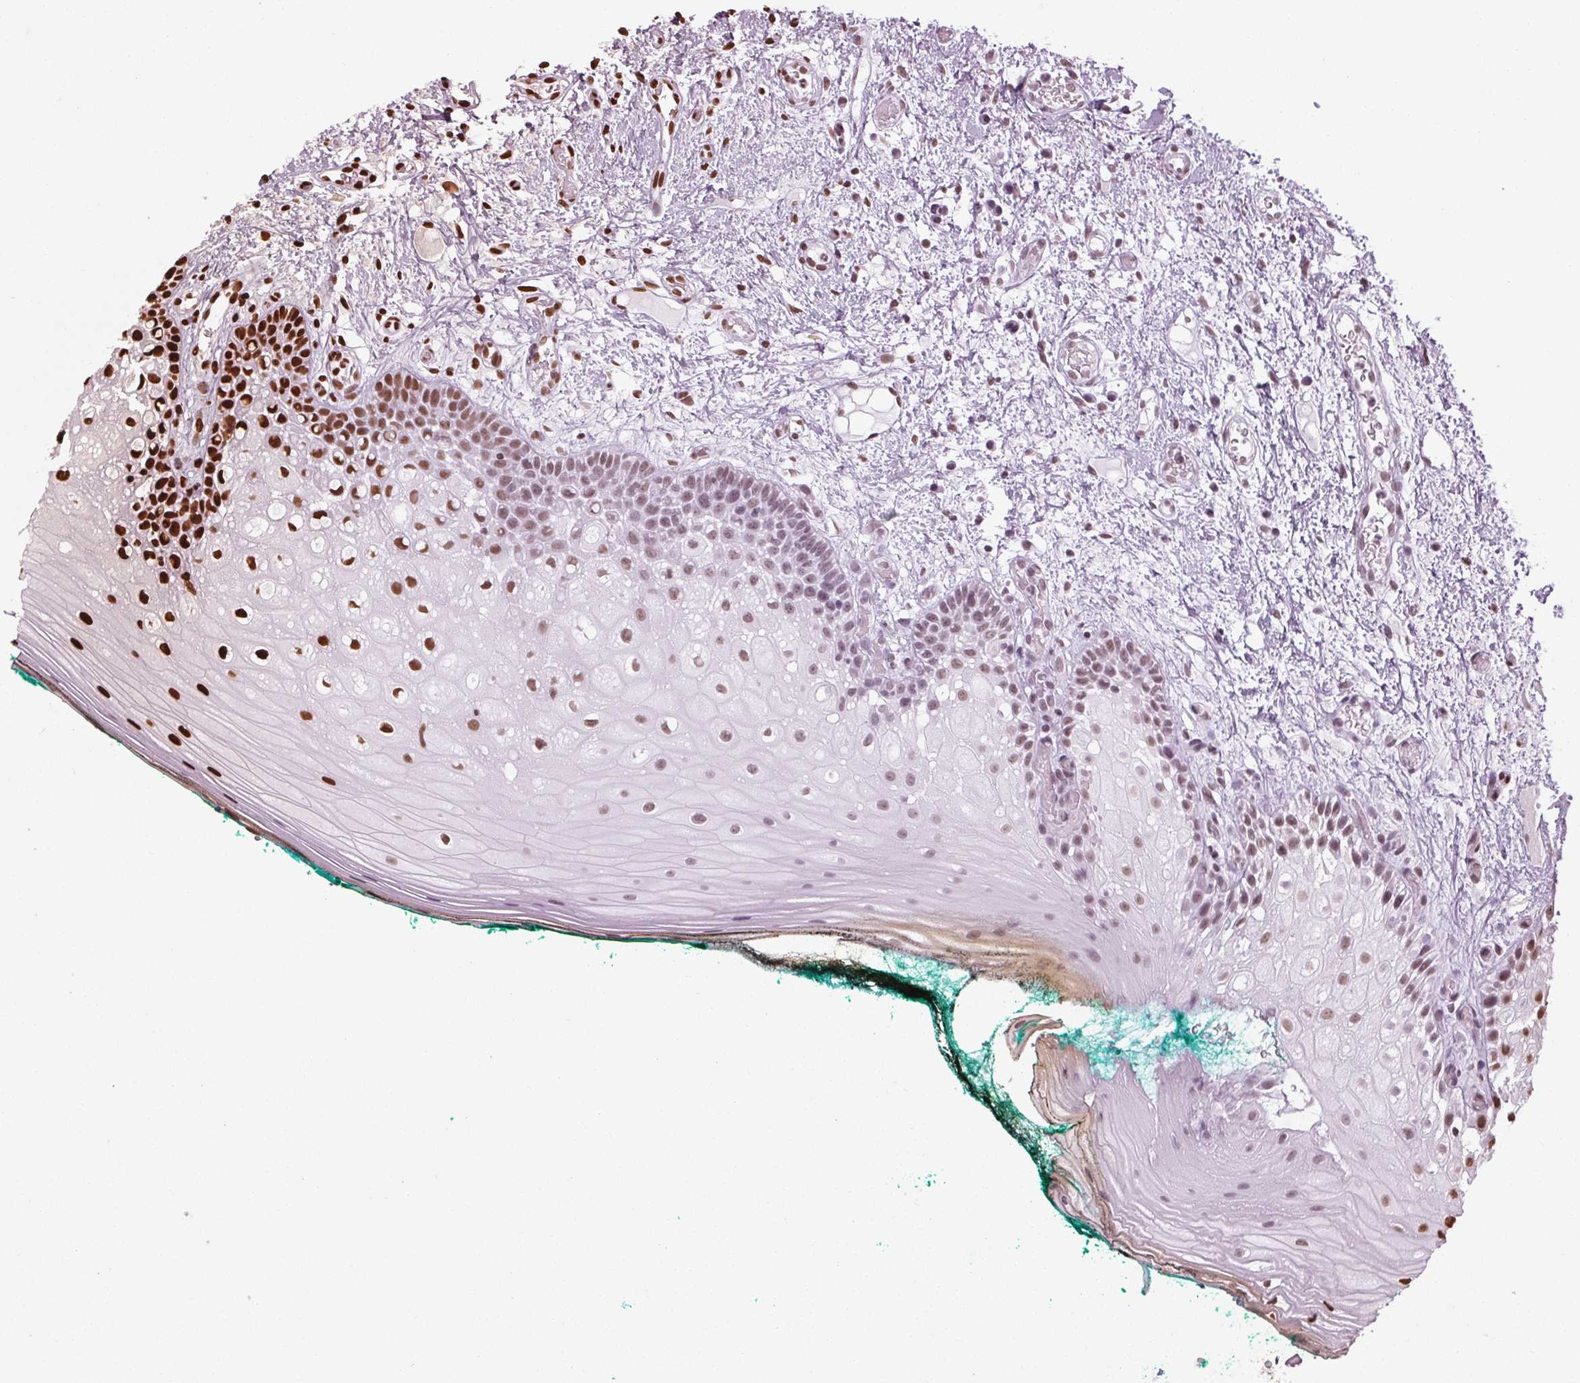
{"staining": {"intensity": "strong", "quantity": ">75%", "location": "nuclear"}, "tissue": "oral mucosa", "cell_type": "Squamous epithelial cells", "image_type": "normal", "snomed": [{"axis": "morphology", "description": "Normal tissue, NOS"}, {"axis": "topography", "description": "Oral tissue"}], "caption": "Brown immunohistochemical staining in unremarkable human oral mucosa shows strong nuclear positivity in about >75% of squamous epithelial cells. The protein is stained brown, and the nuclei are stained in blue (DAB (3,3'-diaminobenzidine) IHC with brightfield microscopy, high magnification).", "gene": "BRD4", "patient": {"sex": "female", "age": 83}}